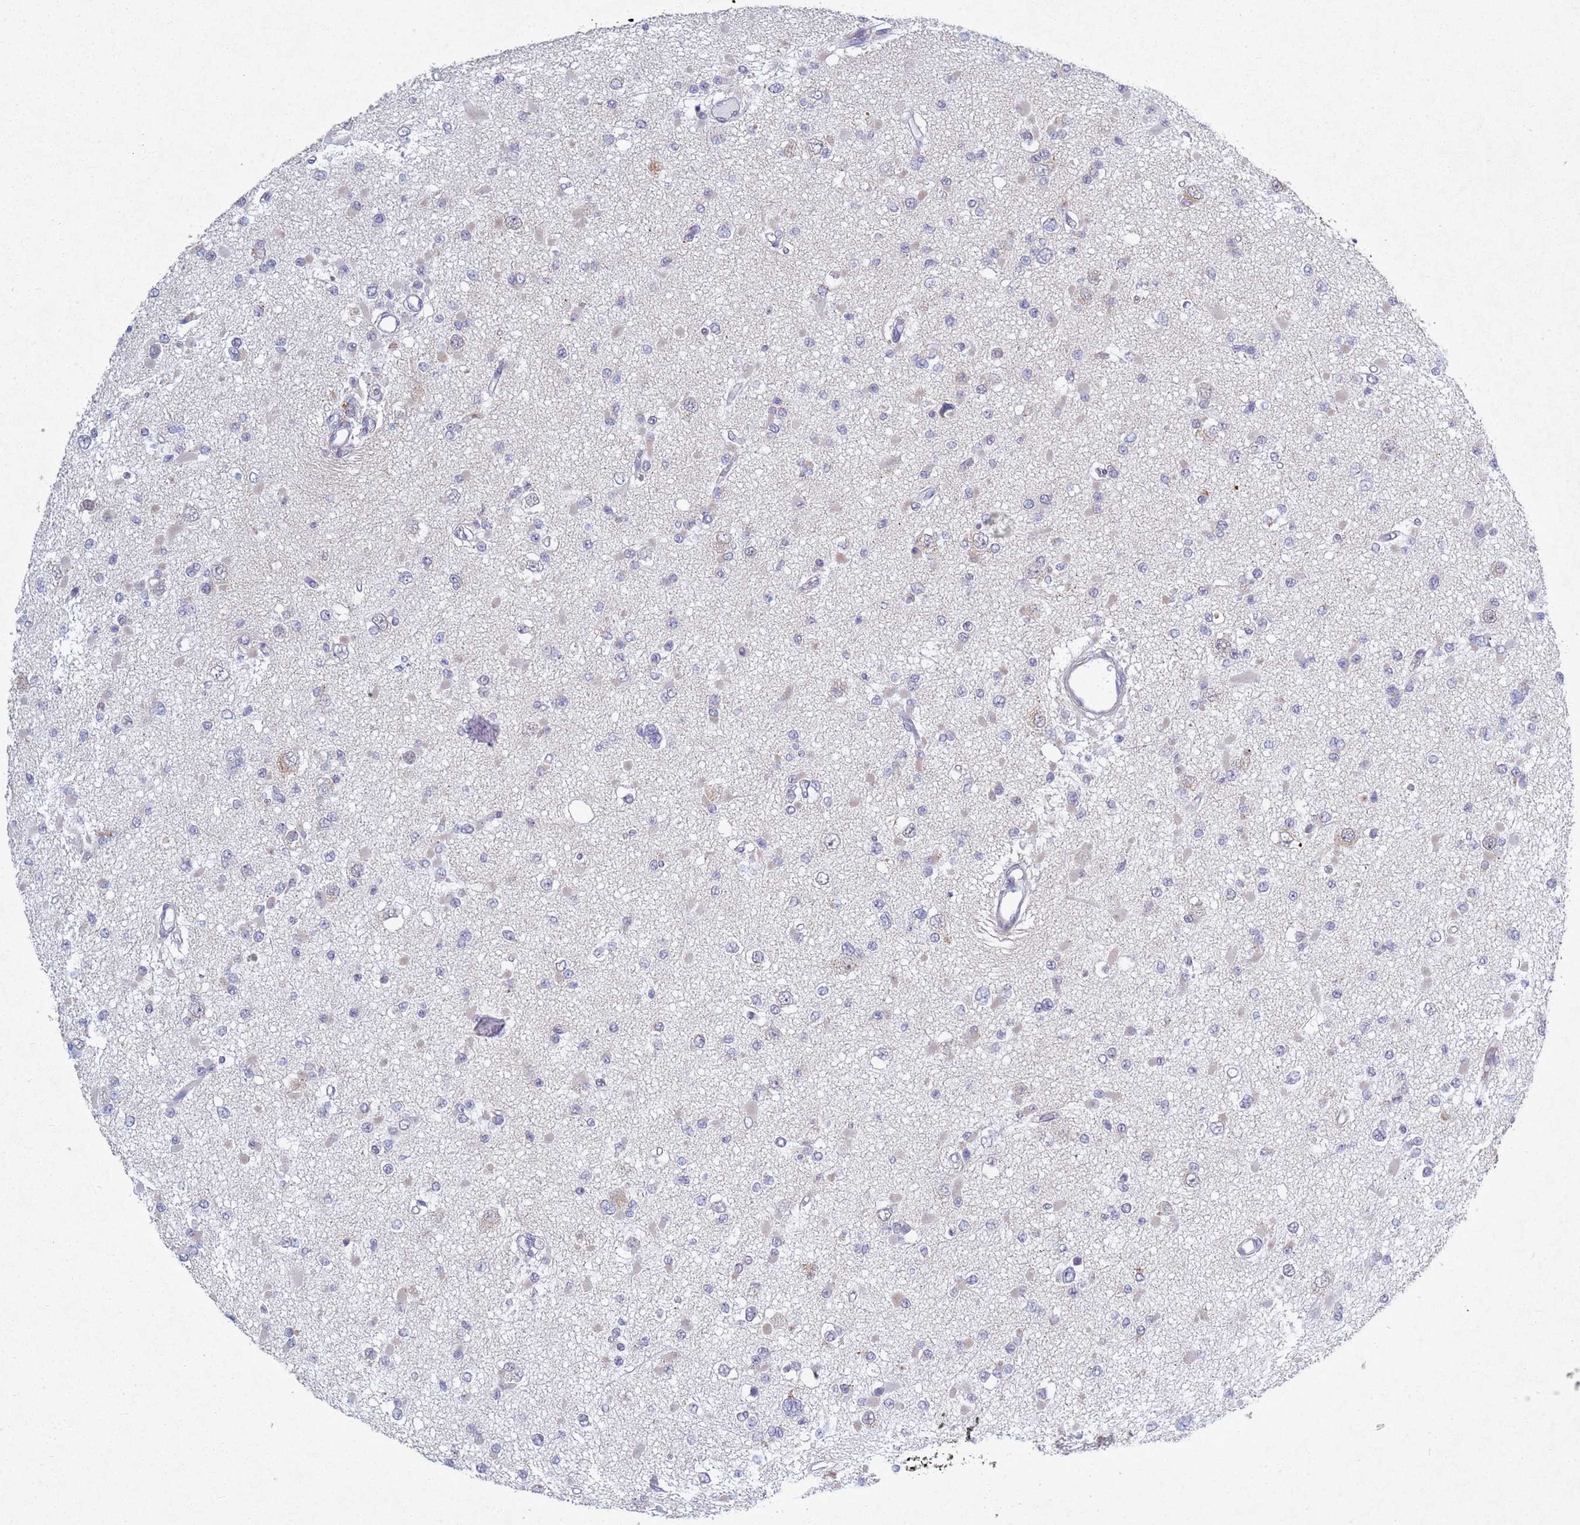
{"staining": {"intensity": "negative", "quantity": "none", "location": "none"}, "tissue": "glioma", "cell_type": "Tumor cells", "image_type": "cancer", "snomed": [{"axis": "morphology", "description": "Glioma, malignant, Low grade"}, {"axis": "topography", "description": "Brain"}], "caption": "Tumor cells are negative for protein expression in human glioma.", "gene": "TNPO2", "patient": {"sex": "female", "age": 22}}